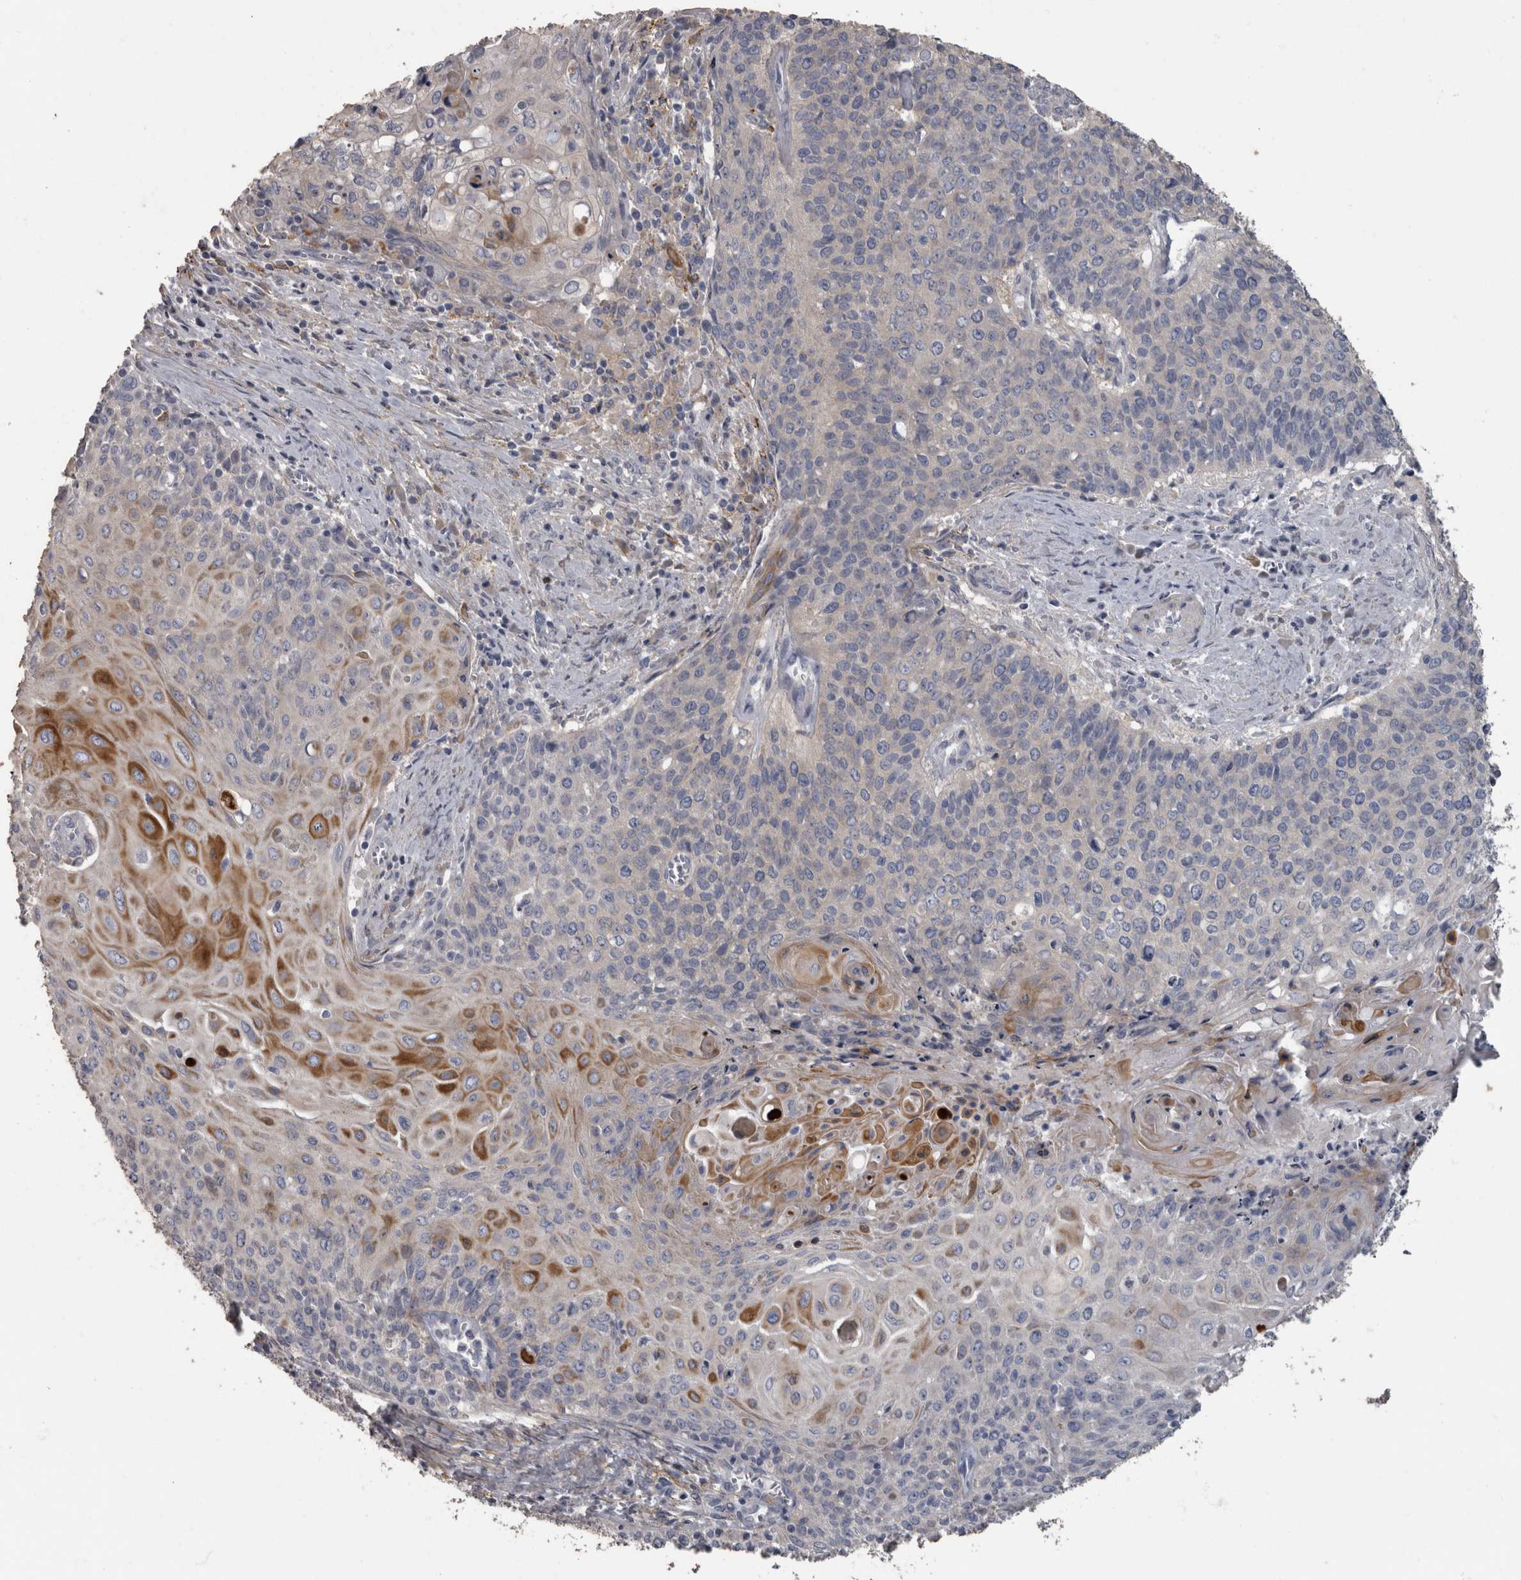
{"staining": {"intensity": "moderate", "quantity": "<25%", "location": "cytoplasmic/membranous"}, "tissue": "cervical cancer", "cell_type": "Tumor cells", "image_type": "cancer", "snomed": [{"axis": "morphology", "description": "Squamous cell carcinoma, NOS"}, {"axis": "topography", "description": "Cervix"}], "caption": "Protein analysis of cervical cancer tissue exhibits moderate cytoplasmic/membranous expression in about <25% of tumor cells.", "gene": "EFEMP2", "patient": {"sex": "female", "age": 39}}